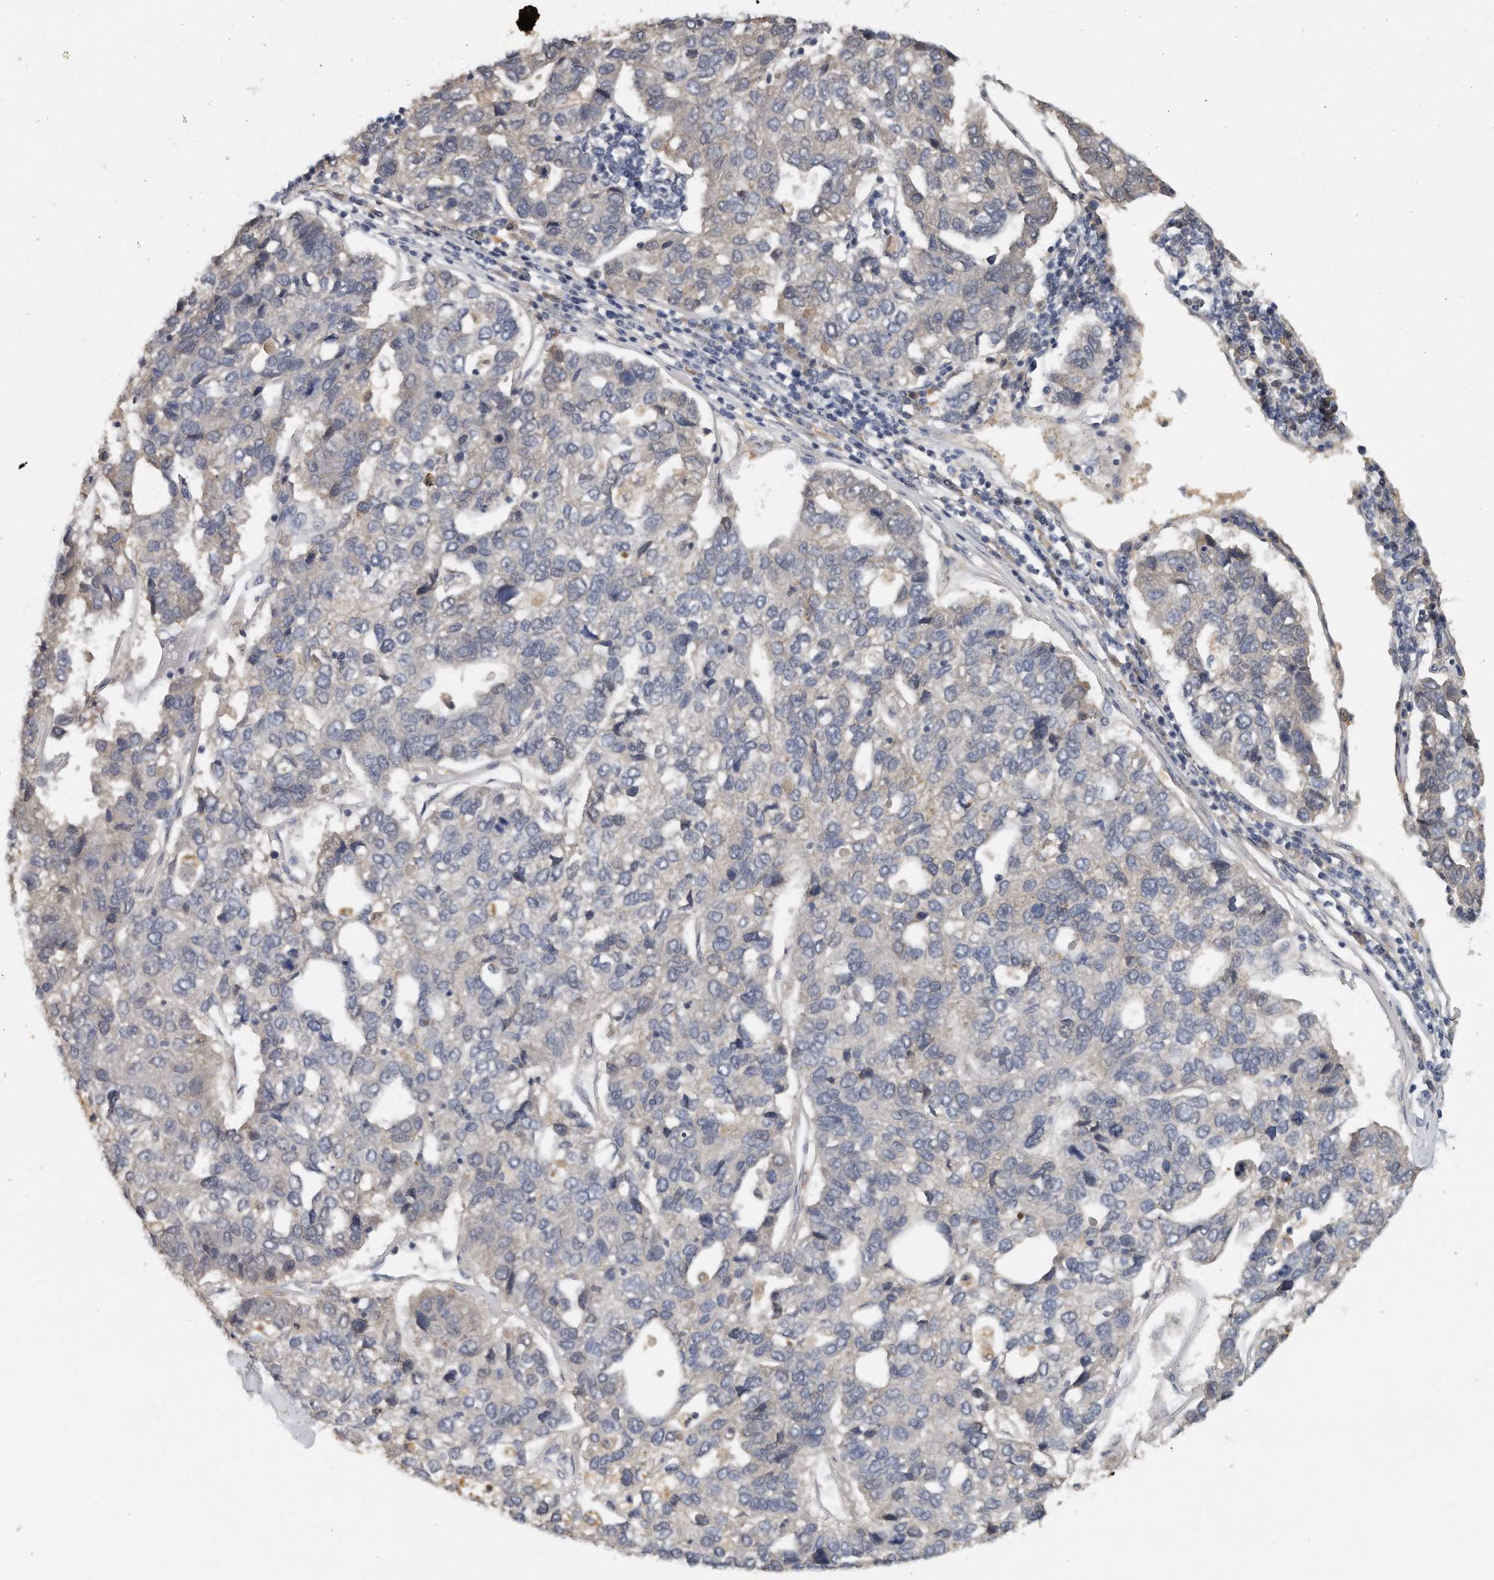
{"staining": {"intensity": "negative", "quantity": "none", "location": "none"}, "tissue": "pancreatic cancer", "cell_type": "Tumor cells", "image_type": "cancer", "snomed": [{"axis": "morphology", "description": "Adenocarcinoma, NOS"}, {"axis": "topography", "description": "Pancreas"}], "caption": "High magnification brightfield microscopy of pancreatic cancer stained with DAB (3,3'-diaminobenzidine) (brown) and counterstained with hematoxylin (blue): tumor cells show no significant staining.", "gene": "TRAPPC14", "patient": {"sex": "female", "age": 61}}